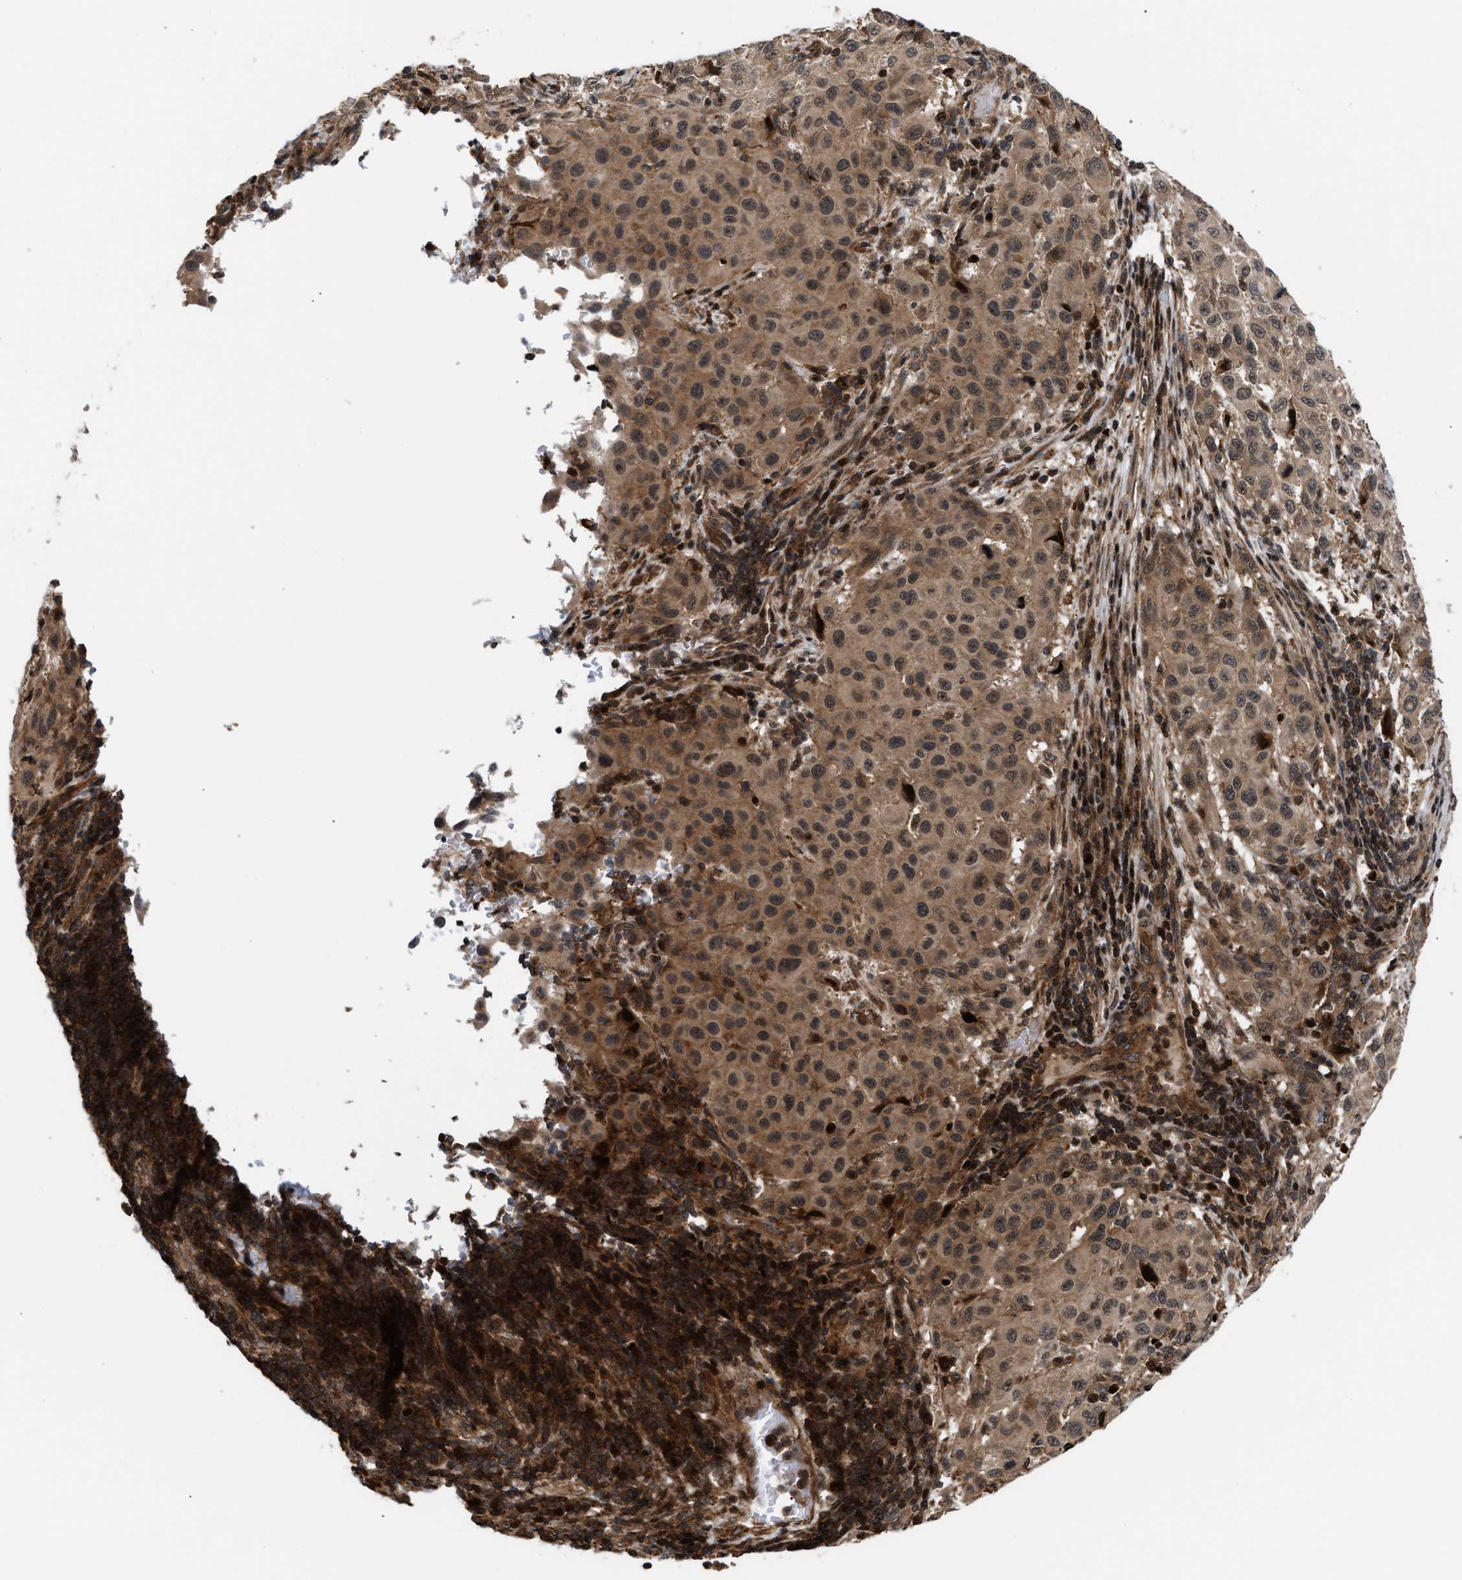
{"staining": {"intensity": "moderate", "quantity": ">75%", "location": "cytoplasmic/membranous,nuclear"}, "tissue": "melanoma", "cell_type": "Tumor cells", "image_type": "cancer", "snomed": [{"axis": "morphology", "description": "Malignant melanoma, Metastatic site"}, {"axis": "topography", "description": "Lymph node"}], "caption": "Immunohistochemical staining of melanoma exhibits medium levels of moderate cytoplasmic/membranous and nuclear protein positivity in approximately >75% of tumor cells.", "gene": "STAU2", "patient": {"sex": "male", "age": 61}}